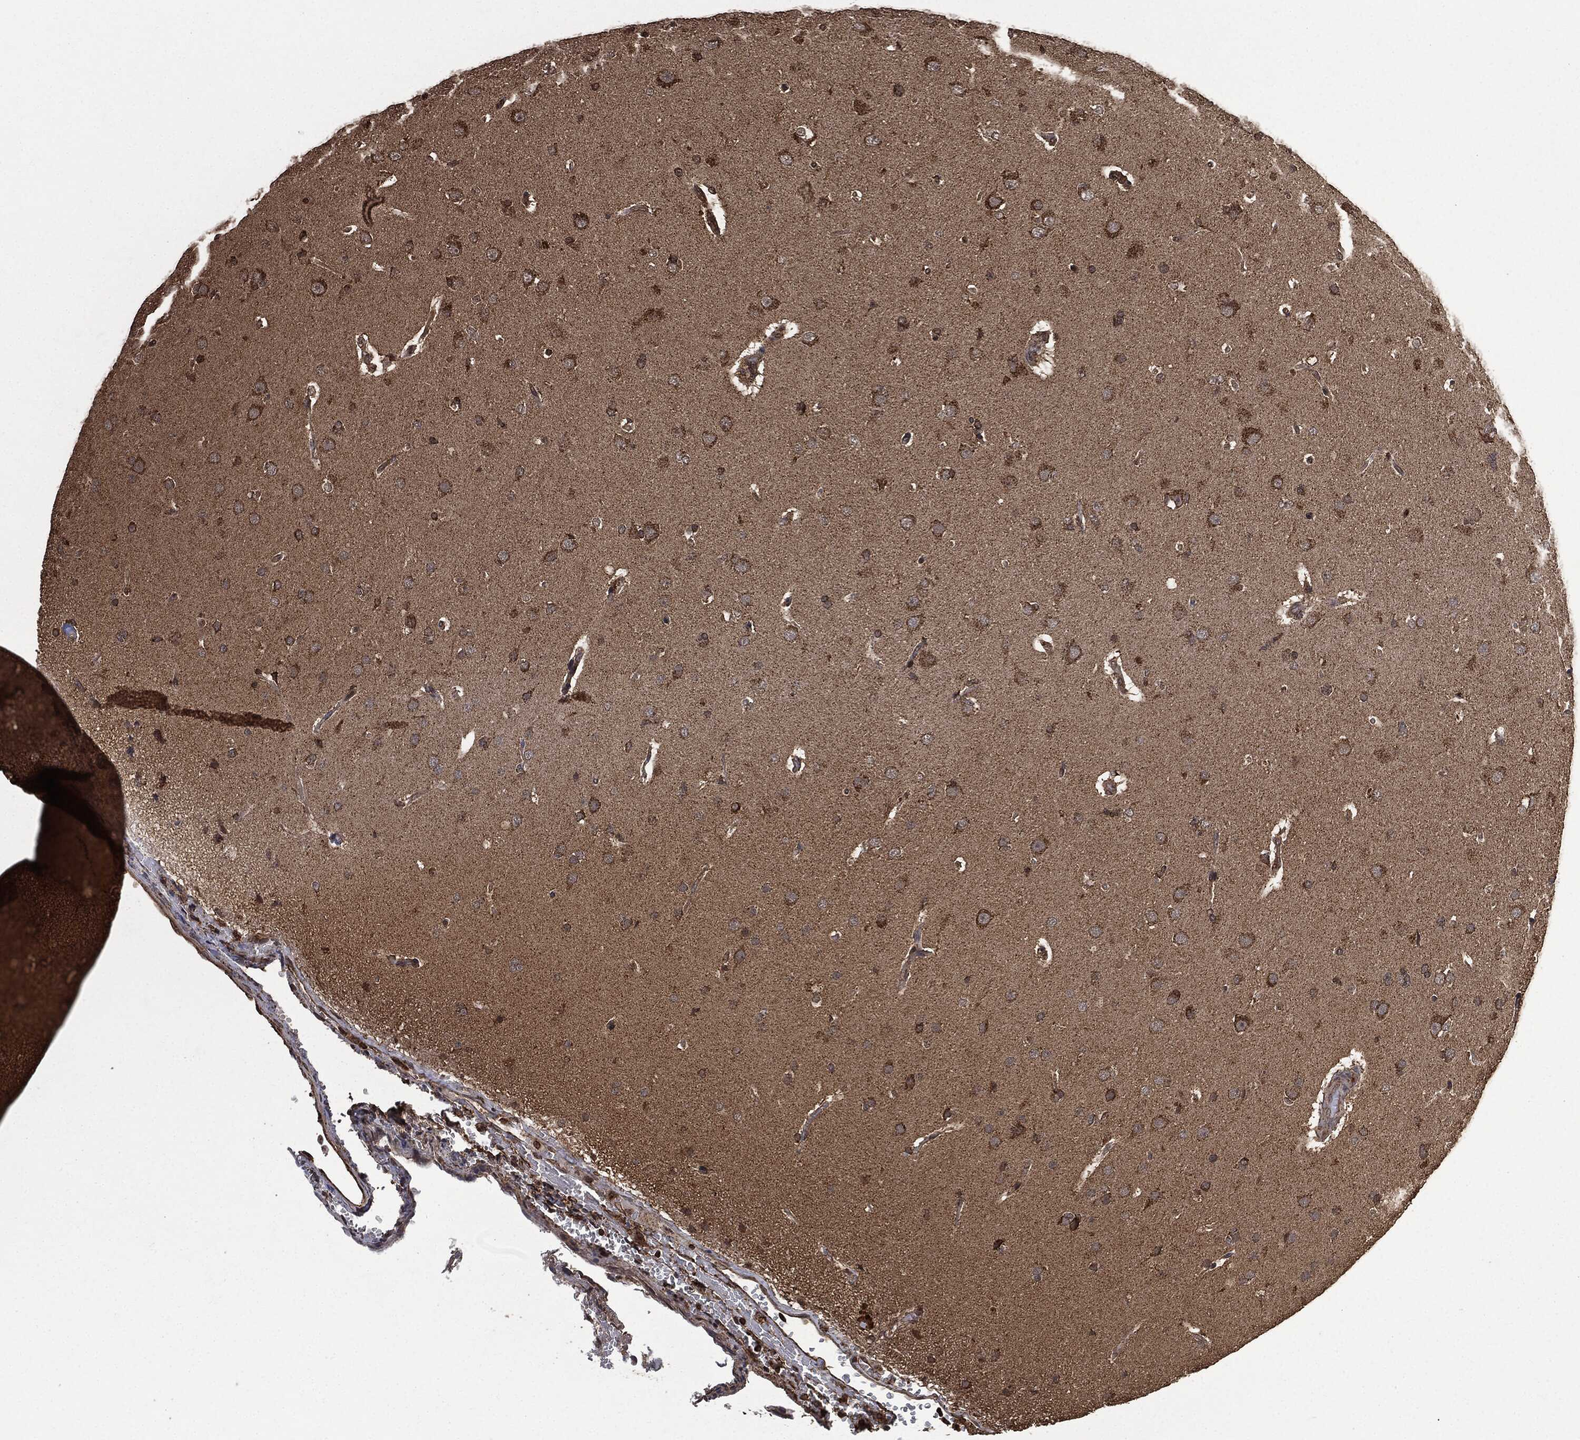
{"staining": {"intensity": "strong", "quantity": ">75%", "location": "cytoplasmic/membranous"}, "tissue": "glioma", "cell_type": "Tumor cells", "image_type": "cancer", "snomed": [{"axis": "morphology", "description": "Glioma, malignant, NOS"}, {"axis": "topography", "description": "Cerebral cortex"}], "caption": "Human malignant glioma stained for a protein (brown) reveals strong cytoplasmic/membranous positive staining in approximately >75% of tumor cells.", "gene": "LIG3", "patient": {"sex": "male", "age": 58}}